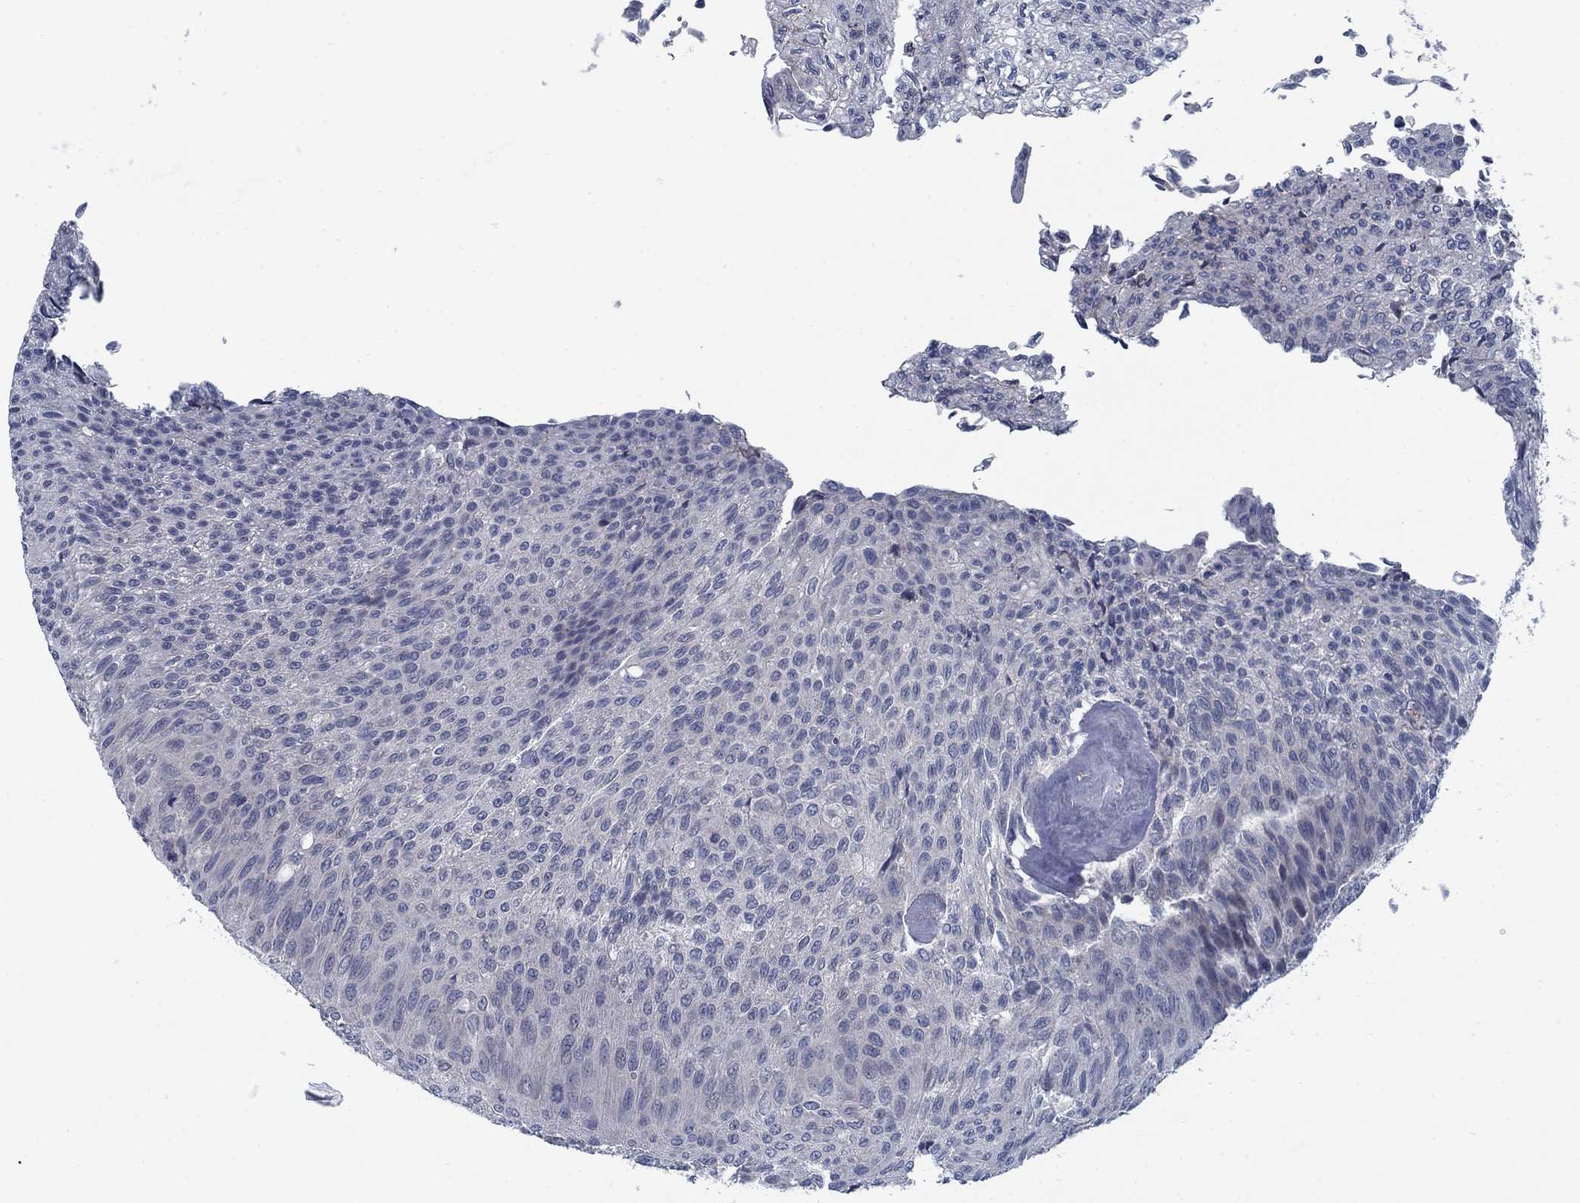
{"staining": {"intensity": "negative", "quantity": "none", "location": "none"}, "tissue": "urothelial cancer", "cell_type": "Tumor cells", "image_type": "cancer", "snomed": [{"axis": "morphology", "description": "Urothelial carcinoma, Low grade"}, {"axis": "topography", "description": "Ureter, NOS"}, {"axis": "topography", "description": "Urinary bladder"}], "caption": "This is a photomicrograph of immunohistochemistry staining of urothelial cancer, which shows no expression in tumor cells. (DAB (3,3'-diaminobenzidine) immunohistochemistry visualized using brightfield microscopy, high magnification).", "gene": "PNMA8A", "patient": {"sex": "male", "age": 78}}